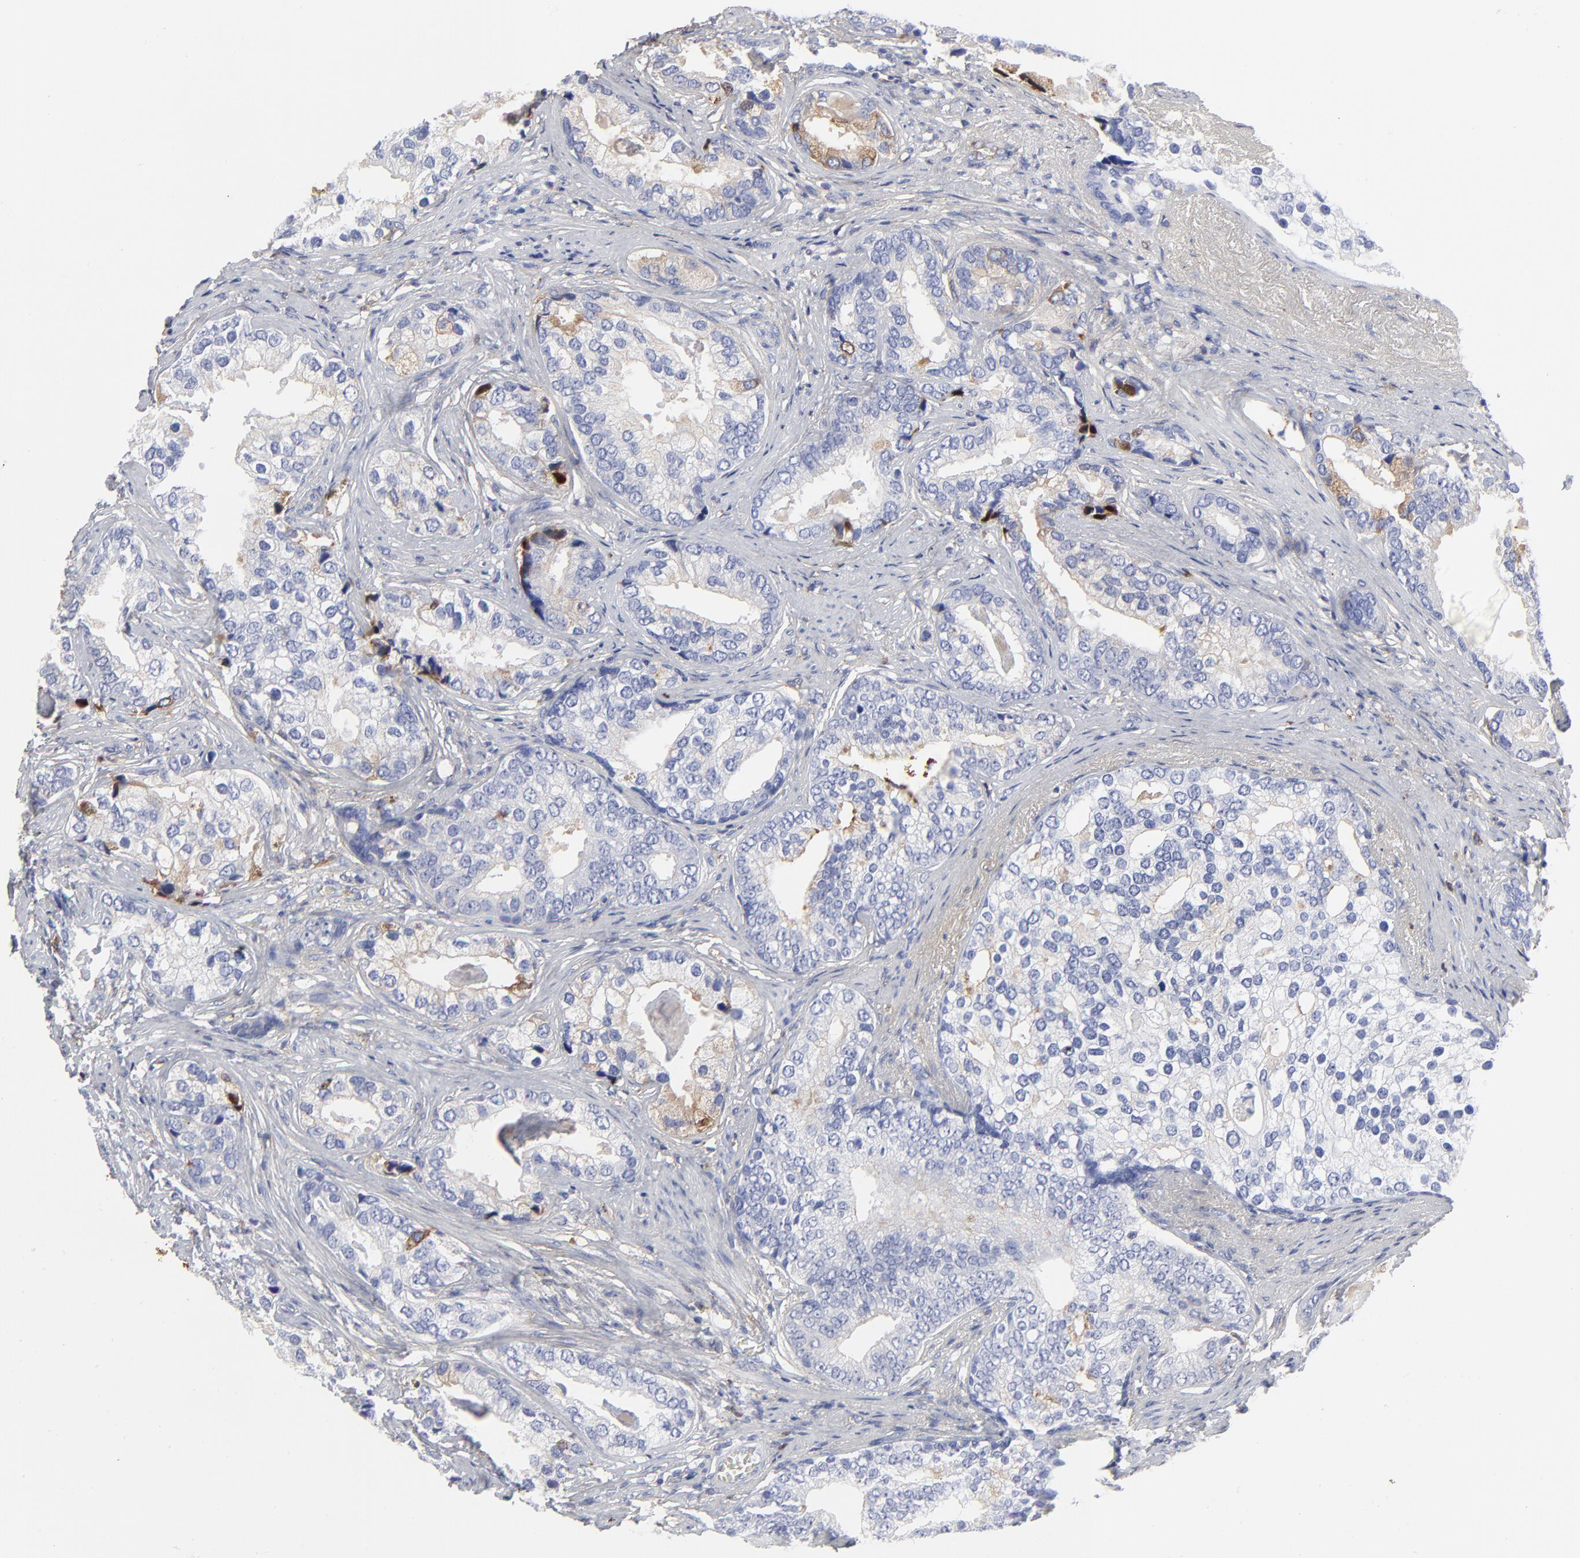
{"staining": {"intensity": "moderate", "quantity": "<25%", "location": "cytoplasmic/membranous"}, "tissue": "prostate cancer", "cell_type": "Tumor cells", "image_type": "cancer", "snomed": [{"axis": "morphology", "description": "Adenocarcinoma, Low grade"}, {"axis": "topography", "description": "Prostate"}], "caption": "Prostate cancer tissue demonstrates moderate cytoplasmic/membranous staining in approximately <25% of tumor cells (Brightfield microscopy of DAB IHC at high magnification).", "gene": "DCN", "patient": {"sex": "male", "age": 71}}